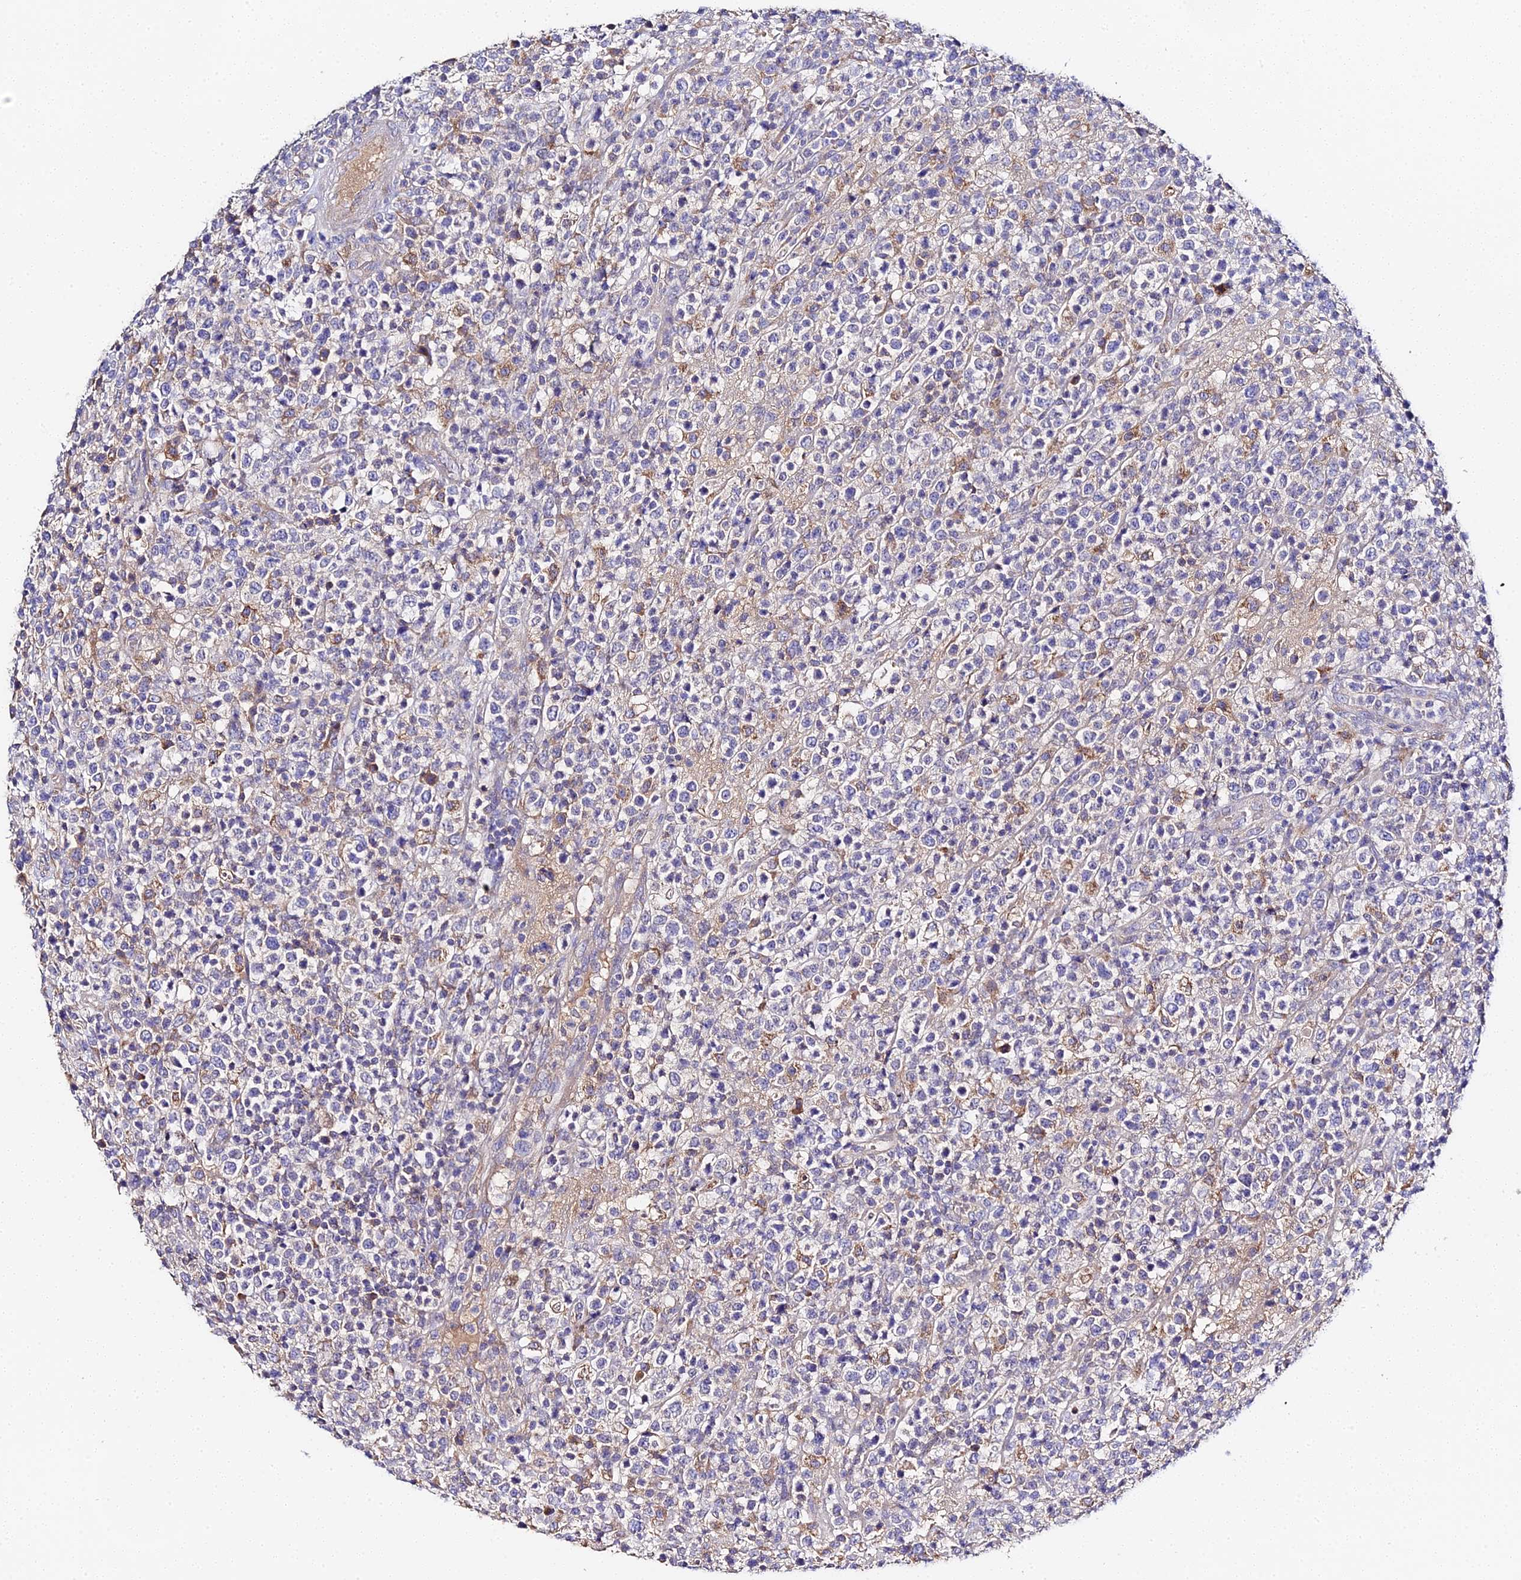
{"staining": {"intensity": "moderate", "quantity": "<25%", "location": "cytoplasmic/membranous"}, "tissue": "lymphoma", "cell_type": "Tumor cells", "image_type": "cancer", "snomed": [{"axis": "morphology", "description": "Malignant lymphoma, non-Hodgkin's type, High grade"}, {"axis": "topography", "description": "Colon"}], "caption": "DAB (3,3'-diaminobenzidine) immunohistochemical staining of human high-grade malignant lymphoma, non-Hodgkin's type shows moderate cytoplasmic/membranous protein positivity in about <25% of tumor cells.", "gene": "SCX", "patient": {"sex": "female", "age": 53}}